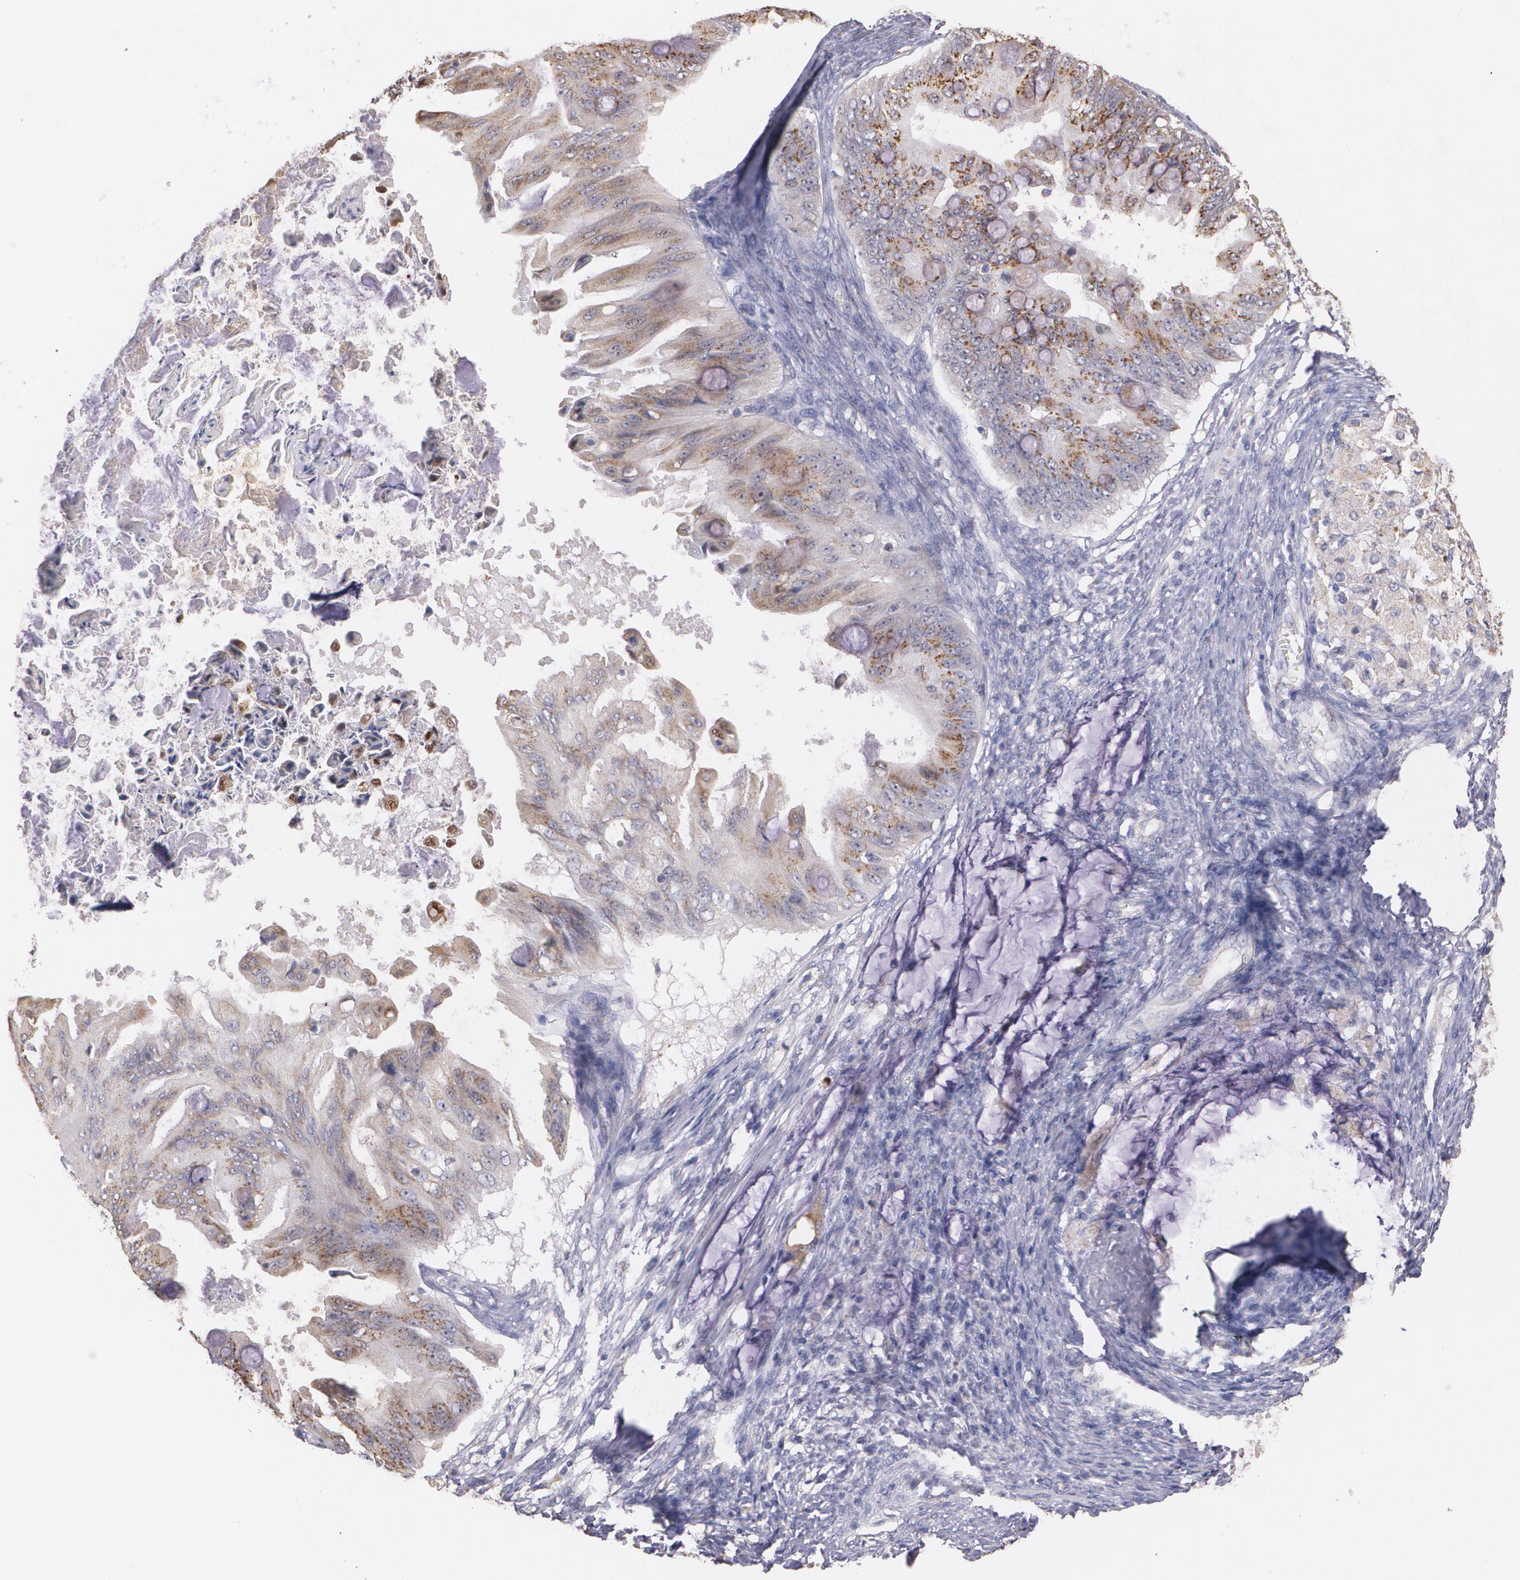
{"staining": {"intensity": "moderate", "quantity": ">75%", "location": "cytoplasmic/membranous"}, "tissue": "ovarian cancer", "cell_type": "Tumor cells", "image_type": "cancer", "snomed": [{"axis": "morphology", "description": "Cystadenocarcinoma, mucinous, NOS"}, {"axis": "topography", "description": "Ovary"}], "caption": "Protein positivity by immunohistochemistry reveals moderate cytoplasmic/membranous expression in approximately >75% of tumor cells in mucinous cystadenocarcinoma (ovarian). Nuclei are stained in blue.", "gene": "ATF3", "patient": {"sex": "female", "age": 37}}